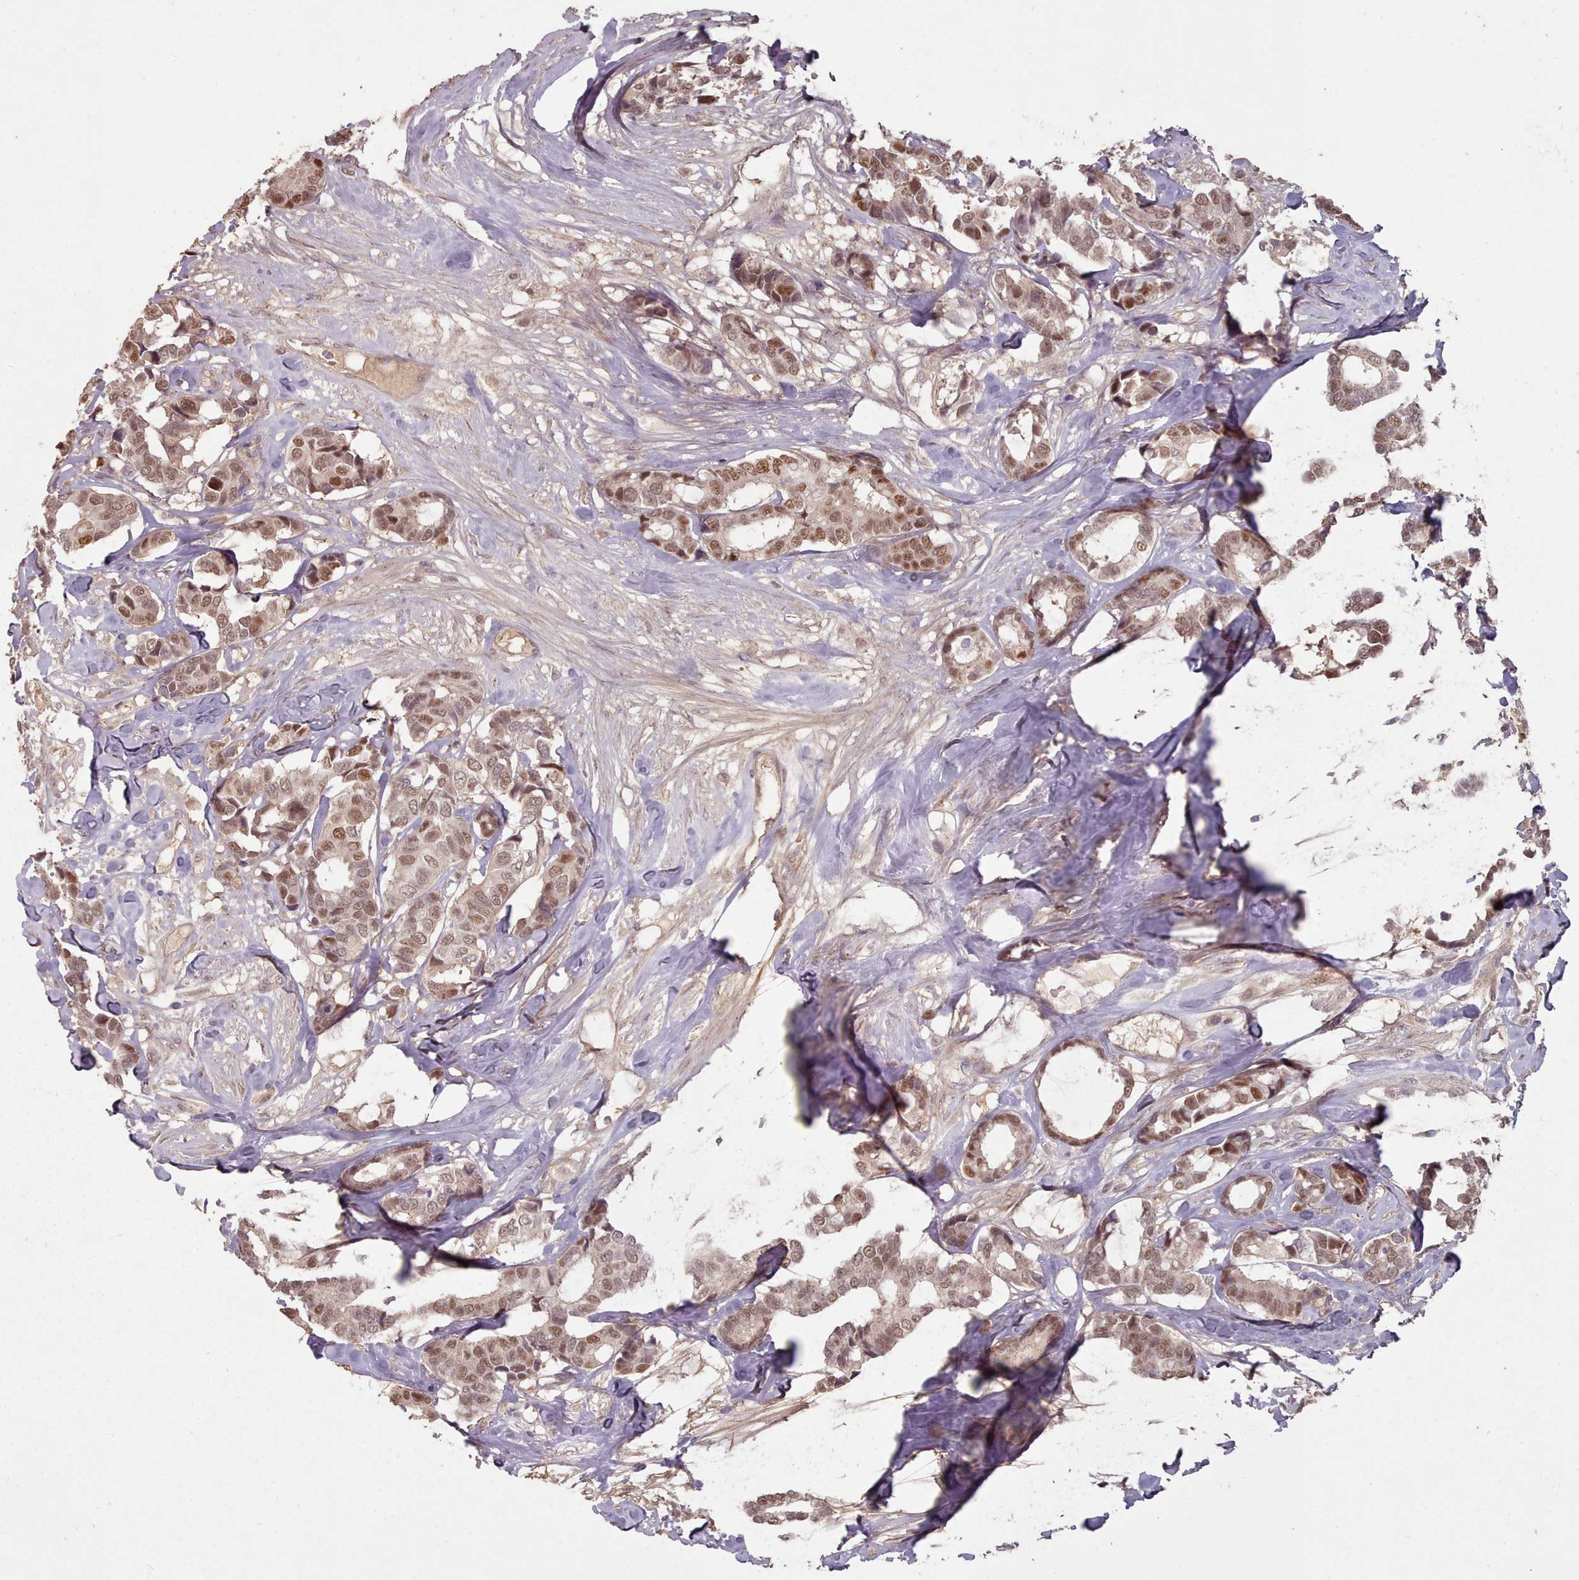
{"staining": {"intensity": "moderate", "quantity": ">75%", "location": "nuclear"}, "tissue": "breast cancer", "cell_type": "Tumor cells", "image_type": "cancer", "snomed": [{"axis": "morphology", "description": "Normal tissue, NOS"}, {"axis": "morphology", "description": "Duct carcinoma"}, {"axis": "topography", "description": "Breast"}], "caption": "IHC of breast cancer (infiltrating ductal carcinoma) exhibits medium levels of moderate nuclear staining in approximately >75% of tumor cells.", "gene": "ERCC6L", "patient": {"sex": "female", "age": 87}}